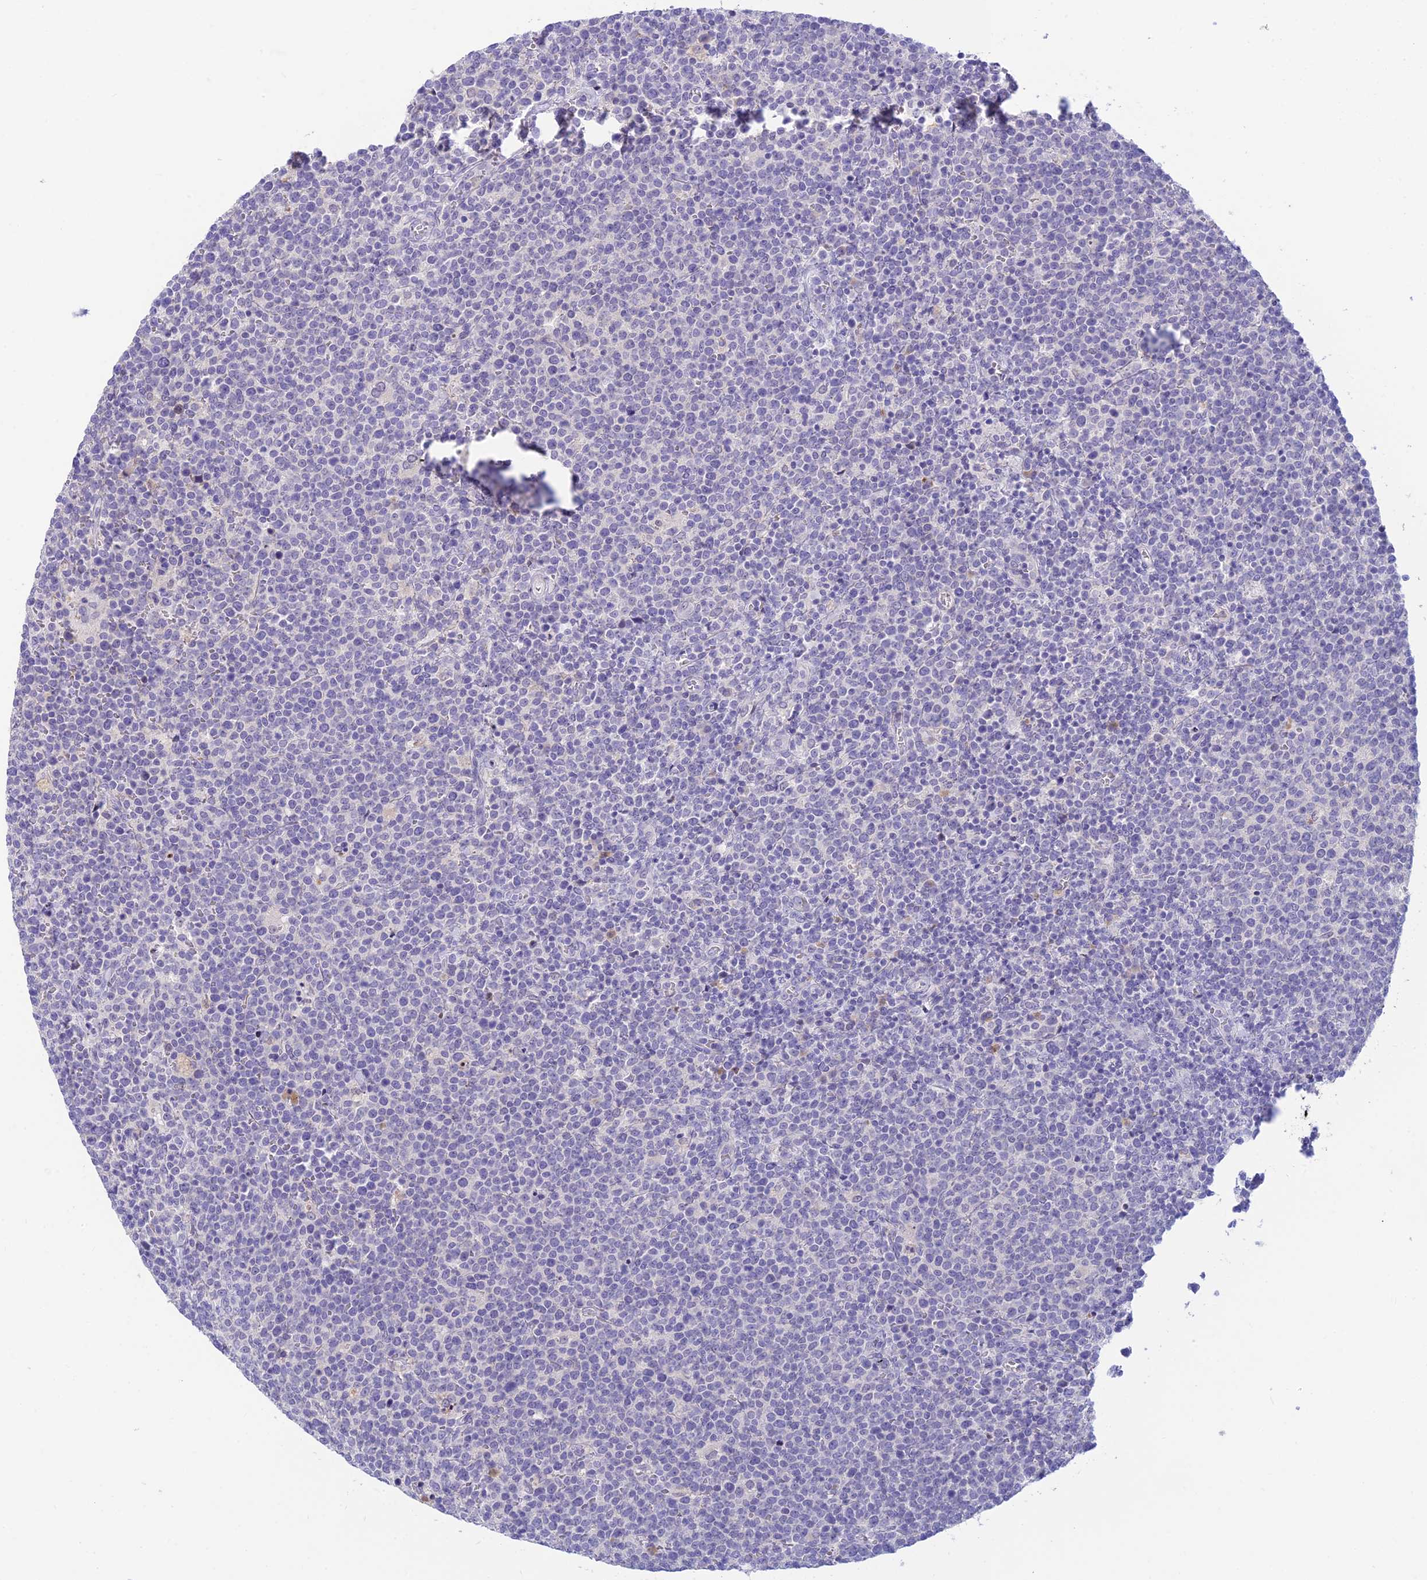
{"staining": {"intensity": "negative", "quantity": "none", "location": "none"}, "tissue": "lymphoma", "cell_type": "Tumor cells", "image_type": "cancer", "snomed": [{"axis": "morphology", "description": "Malignant lymphoma, non-Hodgkin's type, High grade"}, {"axis": "topography", "description": "Lymph node"}], "caption": "A photomicrograph of lymphoma stained for a protein reveals no brown staining in tumor cells.", "gene": "INTS13", "patient": {"sex": "male", "age": 61}}